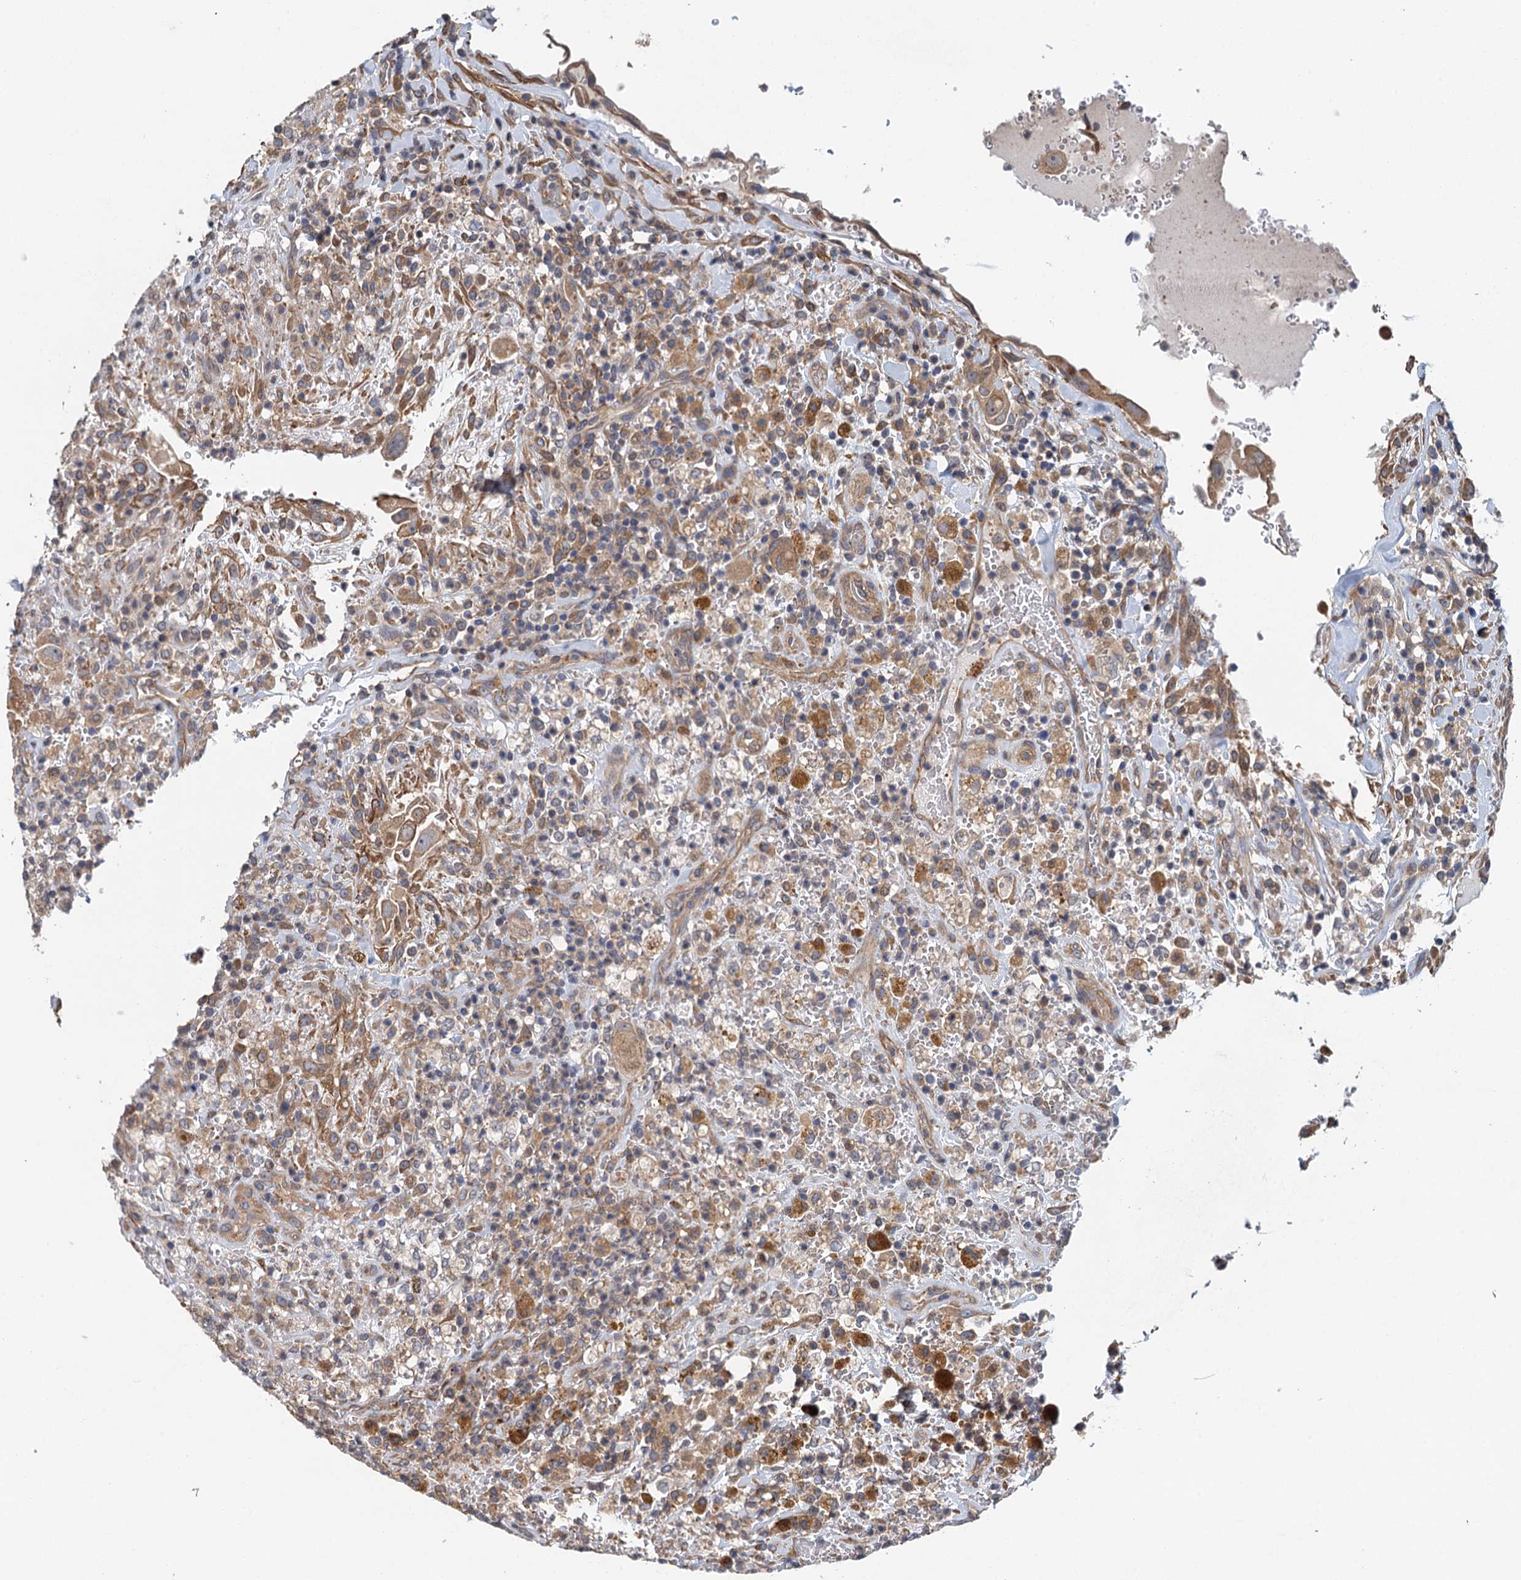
{"staining": {"intensity": "moderate", "quantity": ">75%", "location": "cytoplasmic/membranous"}, "tissue": "thyroid cancer", "cell_type": "Tumor cells", "image_type": "cancer", "snomed": [{"axis": "morphology", "description": "Papillary adenocarcinoma, NOS"}, {"axis": "topography", "description": "Thyroid gland"}], "caption": "A photomicrograph showing moderate cytoplasmic/membranous staining in about >75% of tumor cells in thyroid cancer (papillary adenocarcinoma), as visualized by brown immunohistochemical staining.", "gene": "MEAK7", "patient": {"sex": "male", "age": 77}}